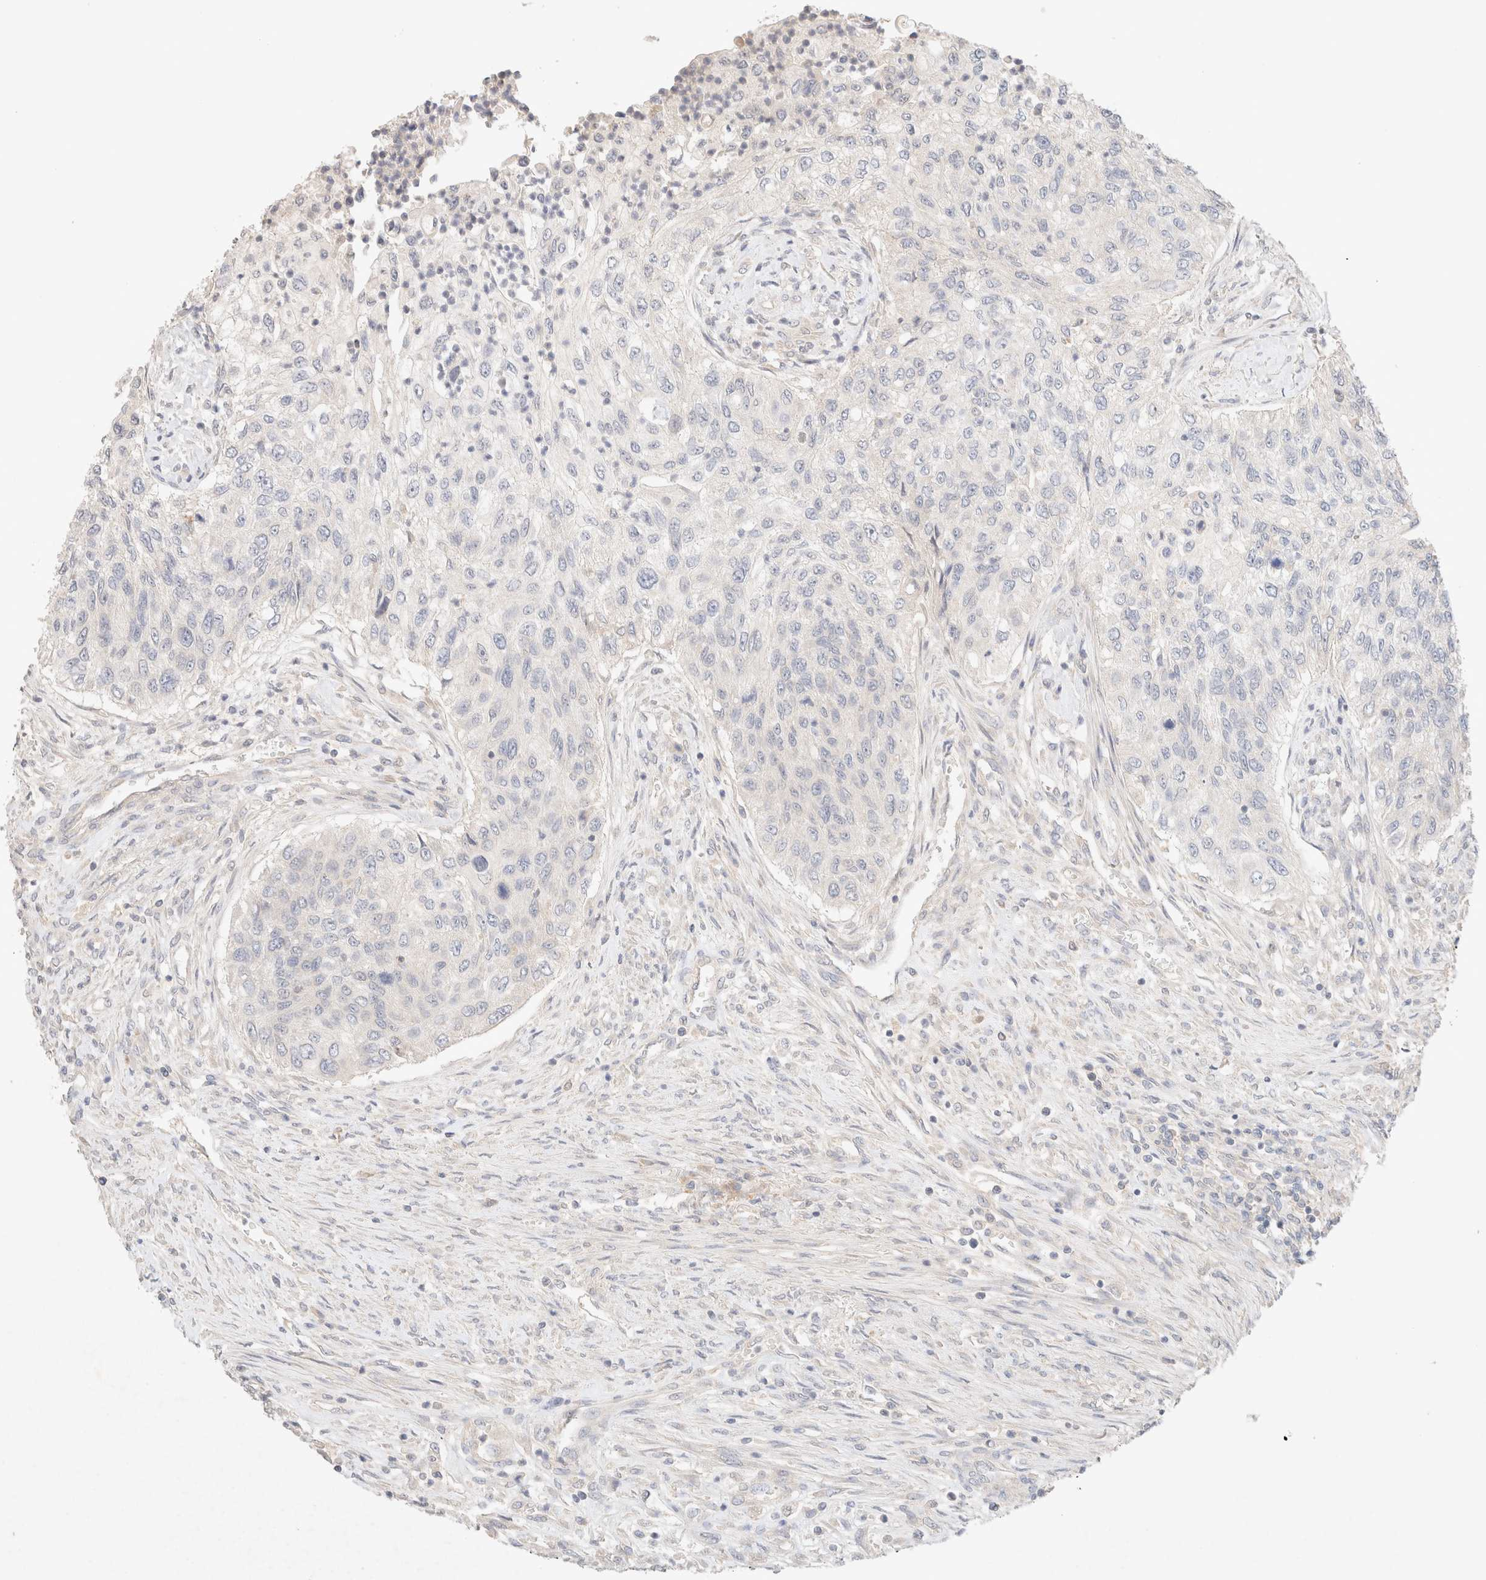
{"staining": {"intensity": "negative", "quantity": "none", "location": "none"}, "tissue": "urothelial cancer", "cell_type": "Tumor cells", "image_type": "cancer", "snomed": [{"axis": "morphology", "description": "Urothelial carcinoma, High grade"}, {"axis": "topography", "description": "Urinary bladder"}], "caption": "Immunohistochemical staining of urothelial cancer shows no significant positivity in tumor cells. Brightfield microscopy of immunohistochemistry stained with DAB (3,3'-diaminobenzidine) (brown) and hematoxylin (blue), captured at high magnification.", "gene": "SARM1", "patient": {"sex": "female", "age": 60}}